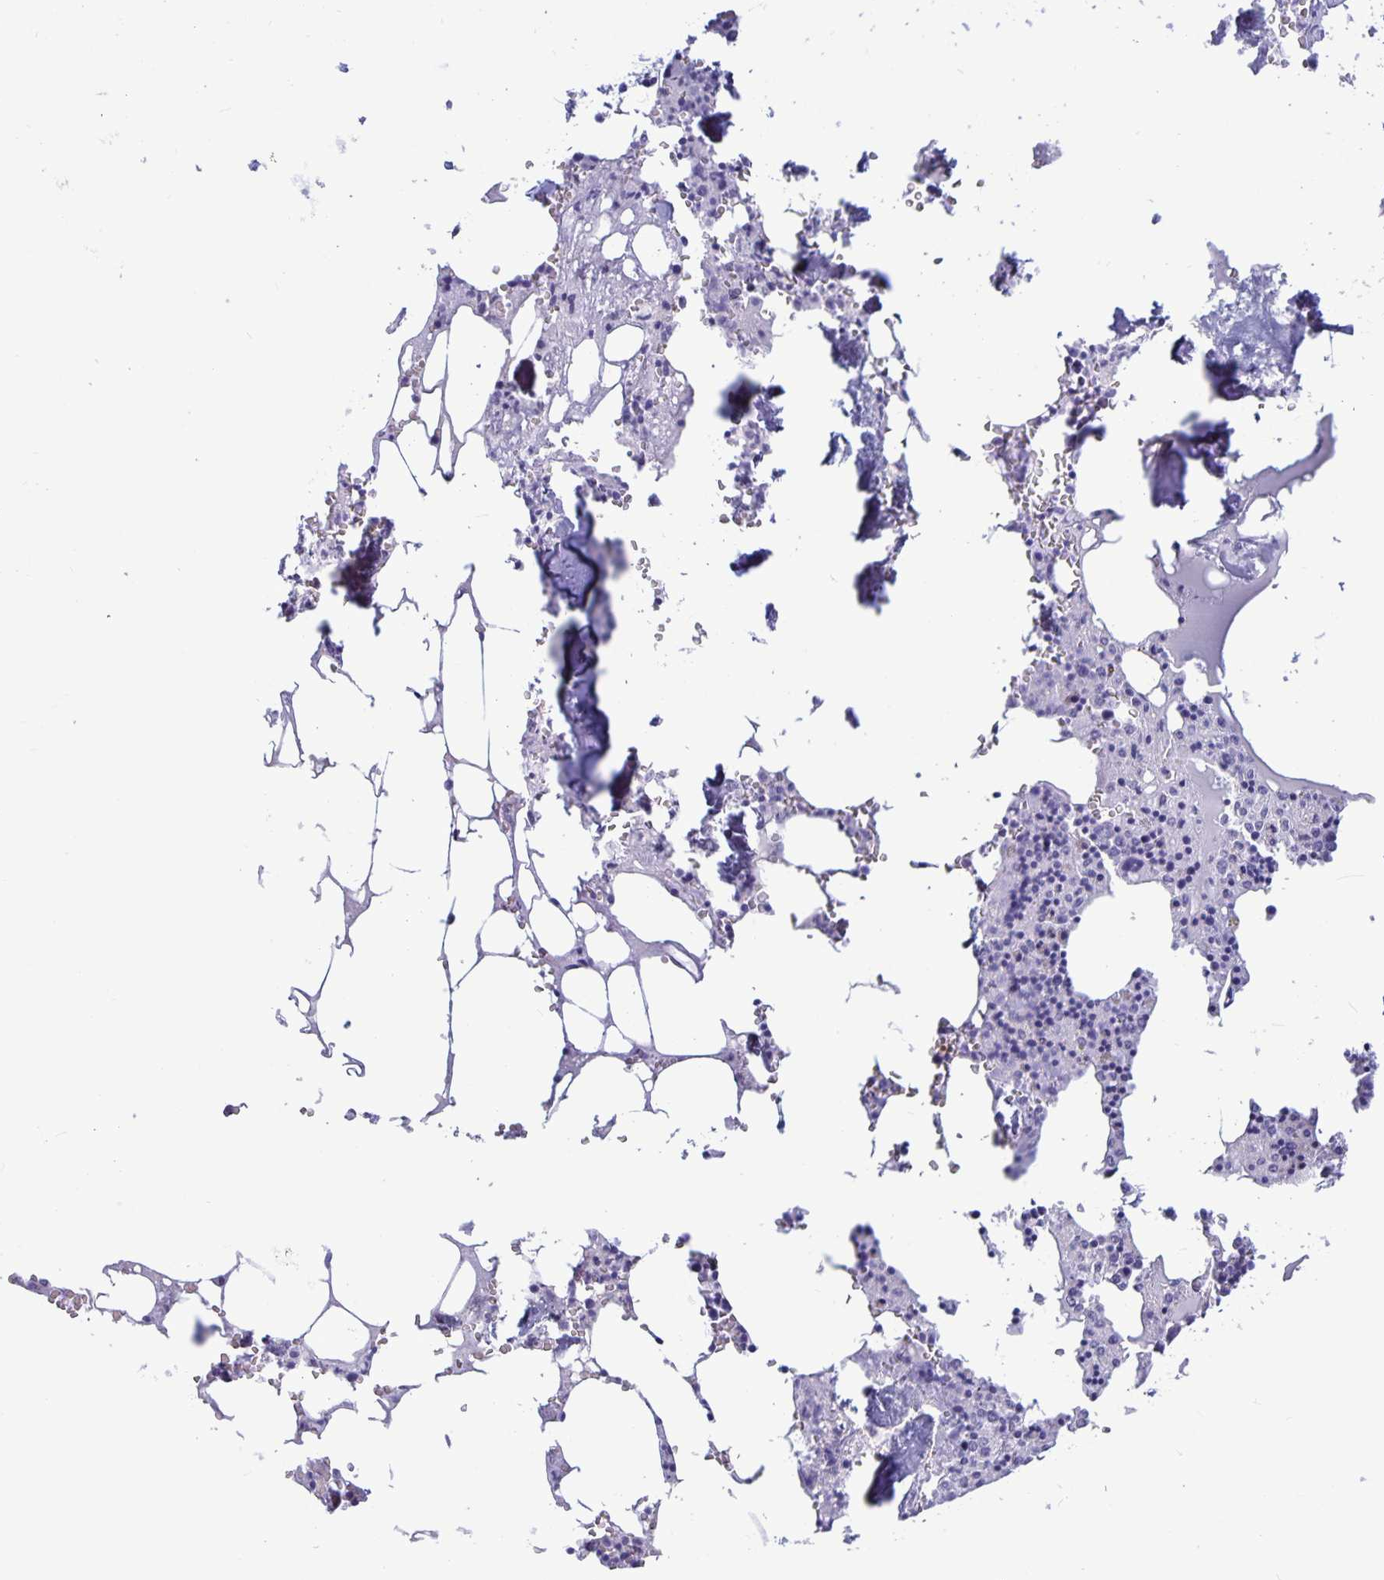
{"staining": {"intensity": "negative", "quantity": "none", "location": "none"}, "tissue": "bone marrow", "cell_type": "Hematopoietic cells", "image_type": "normal", "snomed": [{"axis": "morphology", "description": "Normal tissue, NOS"}, {"axis": "topography", "description": "Bone marrow"}], "caption": "Histopathology image shows no significant protein expression in hematopoietic cells of benign bone marrow. Brightfield microscopy of IHC stained with DAB (3,3'-diaminobenzidine) (brown) and hematoxylin (blue), captured at high magnification.", "gene": "BPIFA3", "patient": {"sex": "male", "age": 54}}